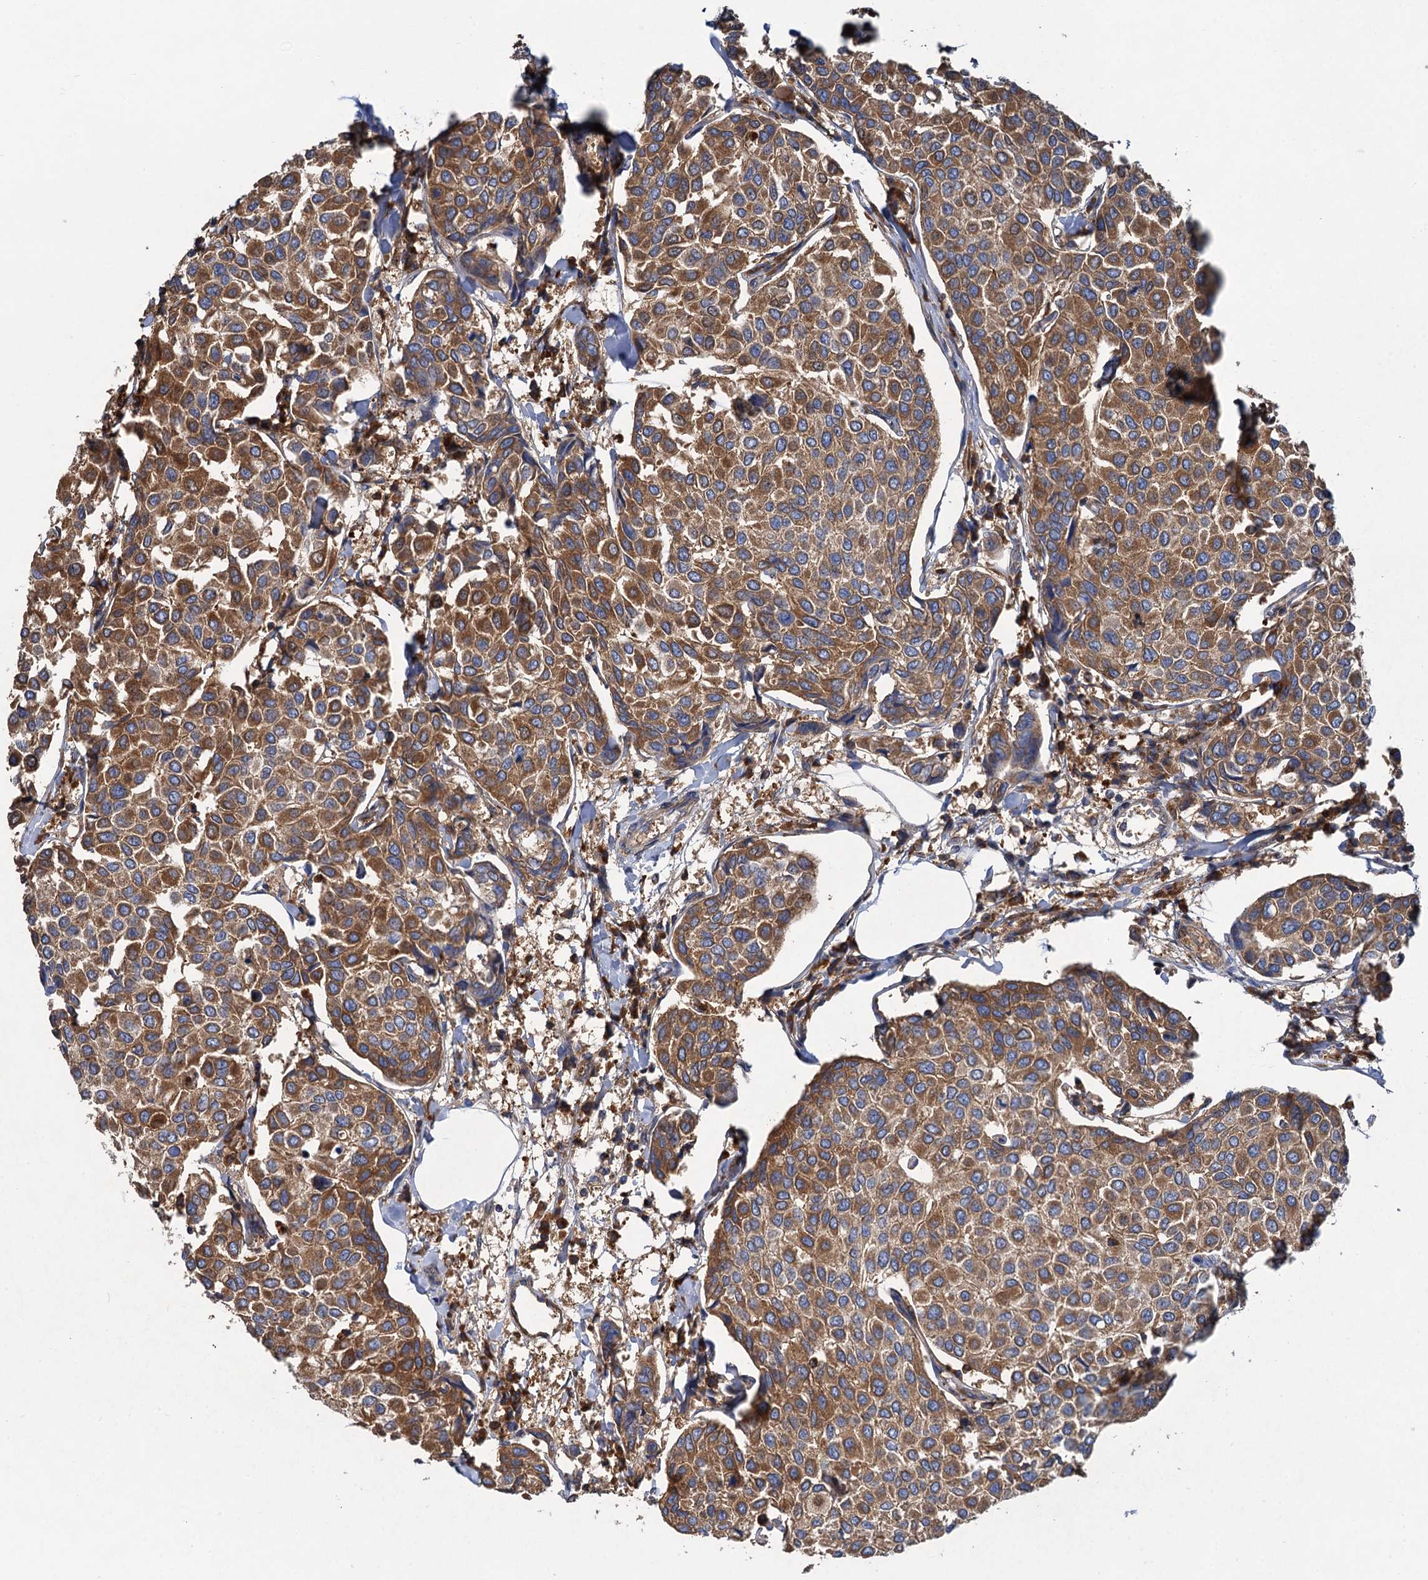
{"staining": {"intensity": "moderate", "quantity": ">75%", "location": "cytoplasmic/membranous"}, "tissue": "breast cancer", "cell_type": "Tumor cells", "image_type": "cancer", "snomed": [{"axis": "morphology", "description": "Duct carcinoma"}, {"axis": "topography", "description": "Breast"}], "caption": "Immunohistochemical staining of human breast cancer (invasive ductal carcinoma) displays medium levels of moderate cytoplasmic/membranous protein staining in approximately >75% of tumor cells. (IHC, brightfield microscopy, high magnification).", "gene": "ALKBH7", "patient": {"sex": "female", "age": 55}}